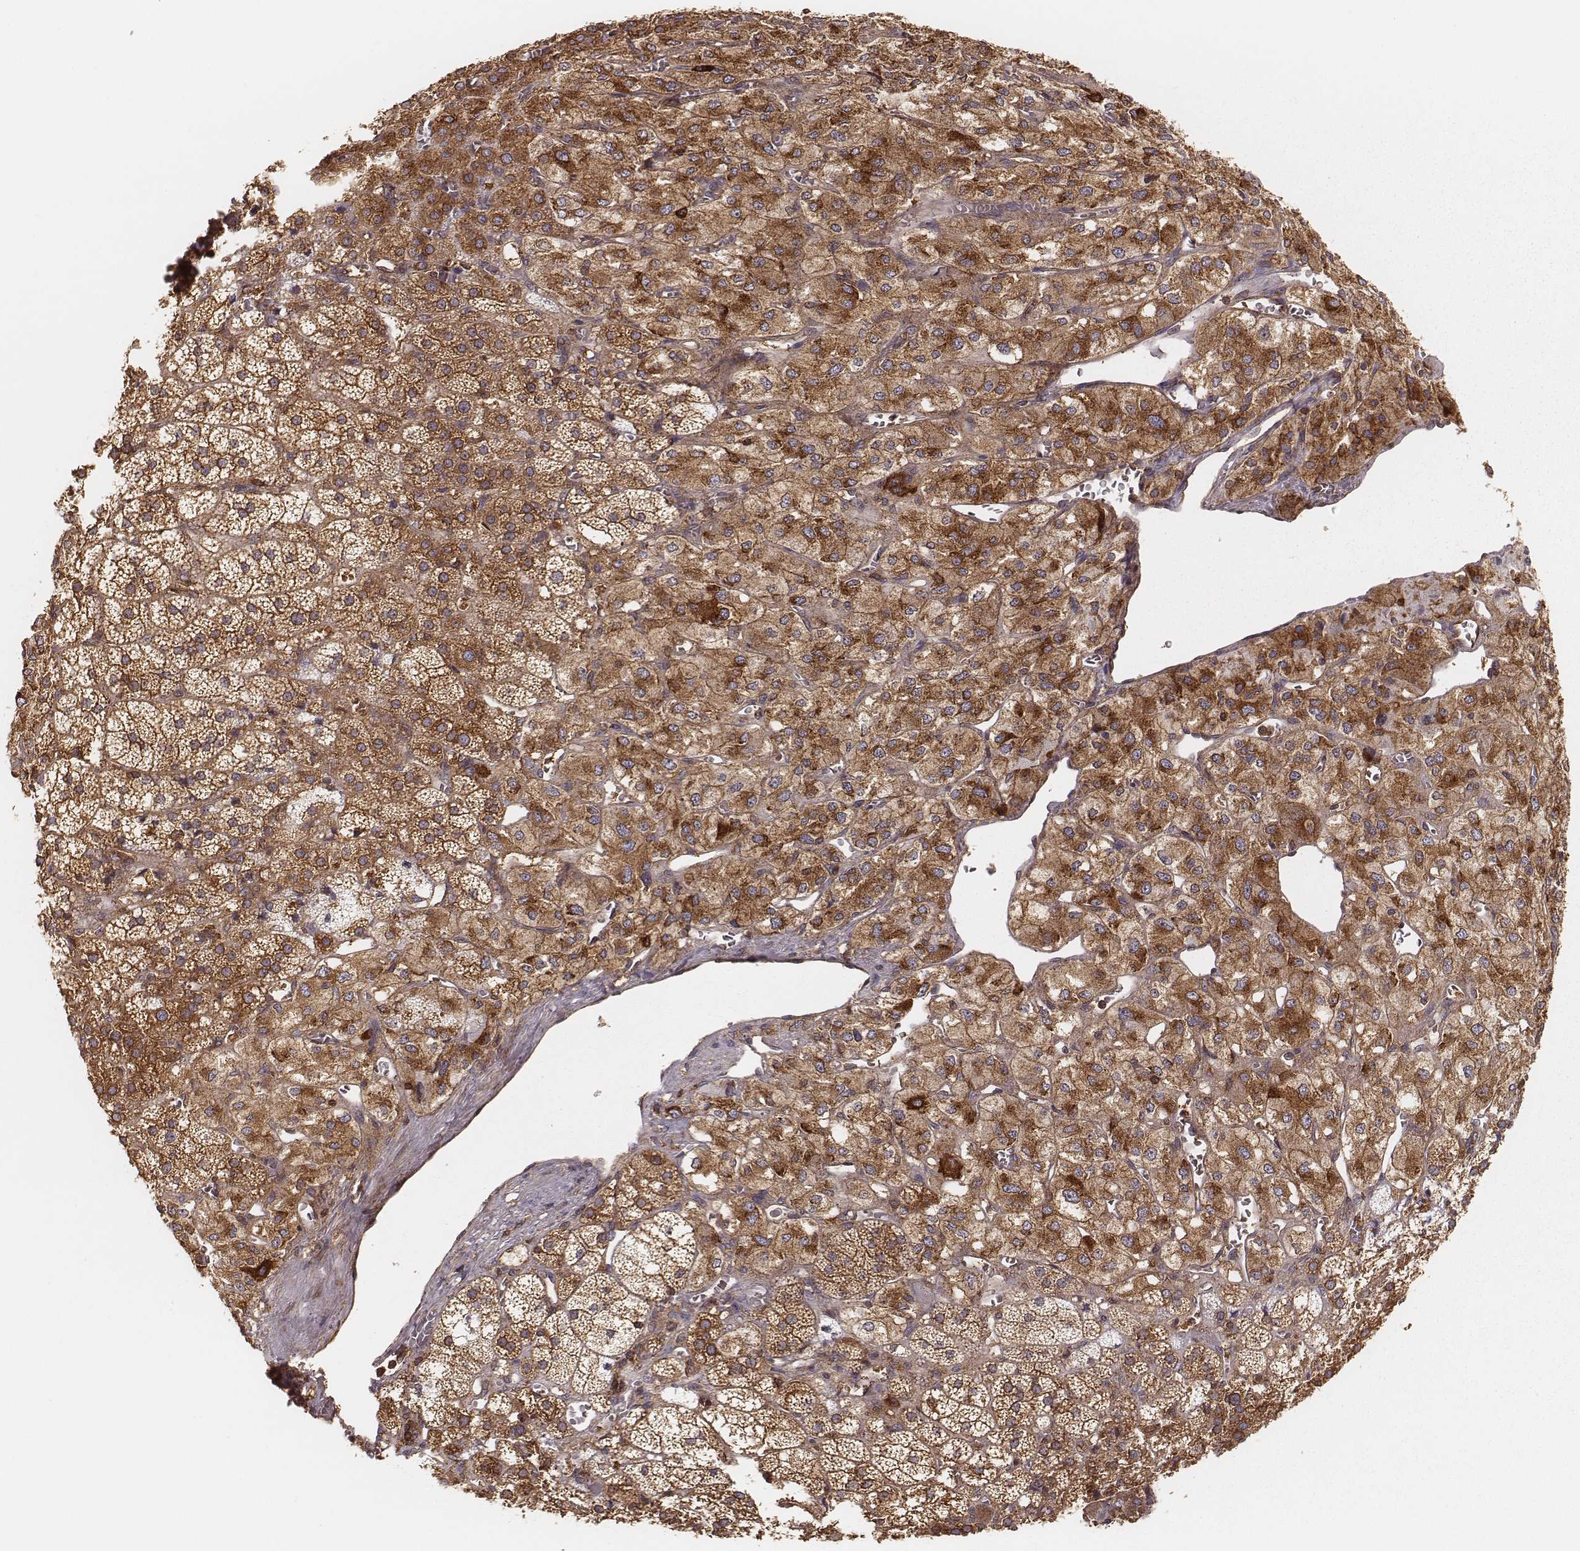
{"staining": {"intensity": "moderate", "quantity": ">75%", "location": "cytoplasmic/membranous"}, "tissue": "adrenal gland", "cell_type": "Glandular cells", "image_type": "normal", "snomed": [{"axis": "morphology", "description": "Normal tissue, NOS"}, {"axis": "topography", "description": "Adrenal gland"}], "caption": "IHC (DAB (3,3'-diaminobenzidine)) staining of normal human adrenal gland displays moderate cytoplasmic/membranous protein positivity in approximately >75% of glandular cells.", "gene": "CARS1", "patient": {"sex": "female", "age": 60}}